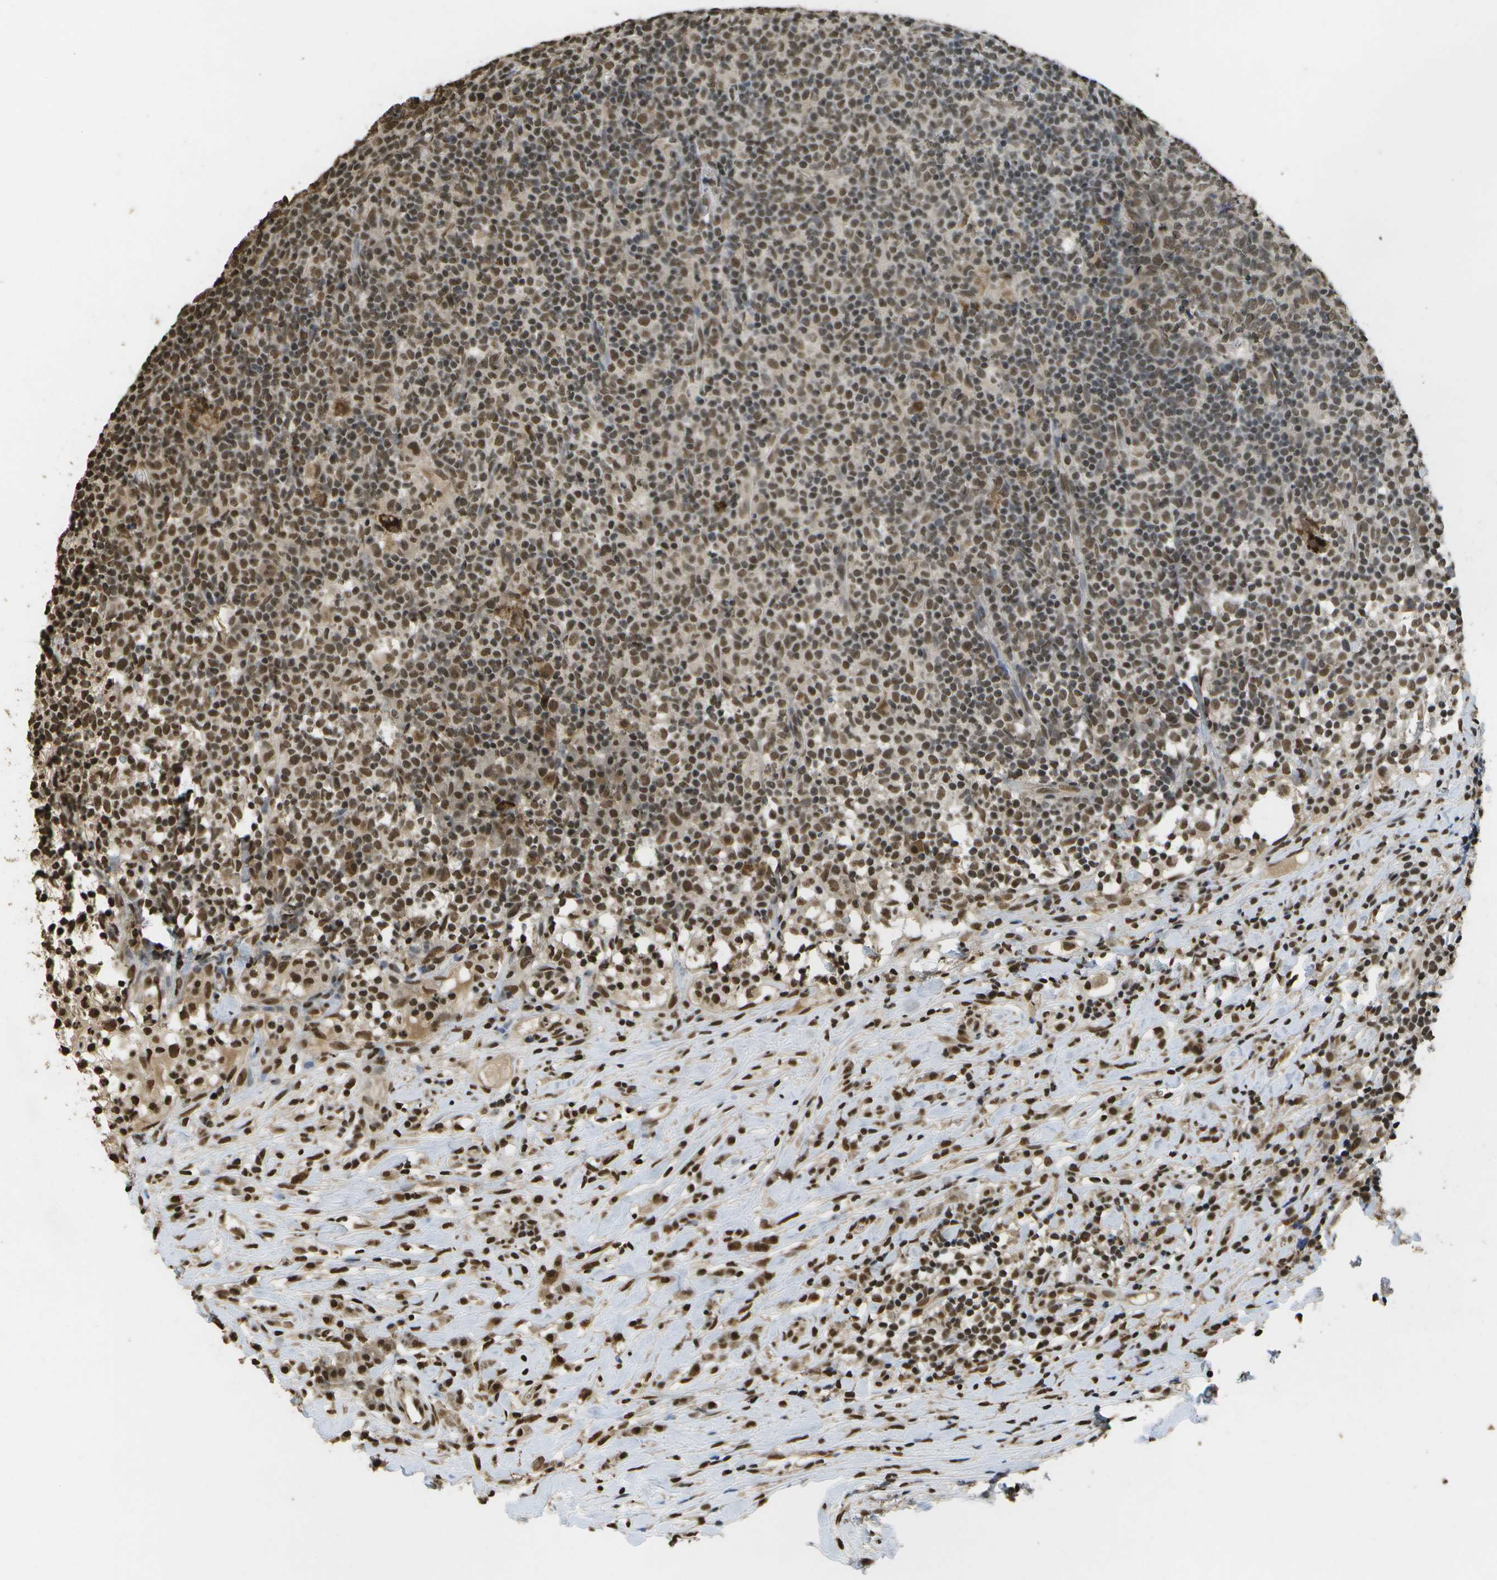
{"staining": {"intensity": "moderate", "quantity": "25%-75%", "location": "nuclear"}, "tissue": "lymph node", "cell_type": "Germinal center cells", "image_type": "normal", "snomed": [{"axis": "morphology", "description": "Normal tissue, NOS"}, {"axis": "morphology", "description": "Inflammation, NOS"}, {"axis": "topography", "description": "Lymph node"}], "caption": "Human lymph node stained for a protein (brown) reveals moderate nuclear positive positivity in about 25%-75% of germinal center cells.", "gene": "SPEN", "patient": {"sex": "male", "age": 55}}